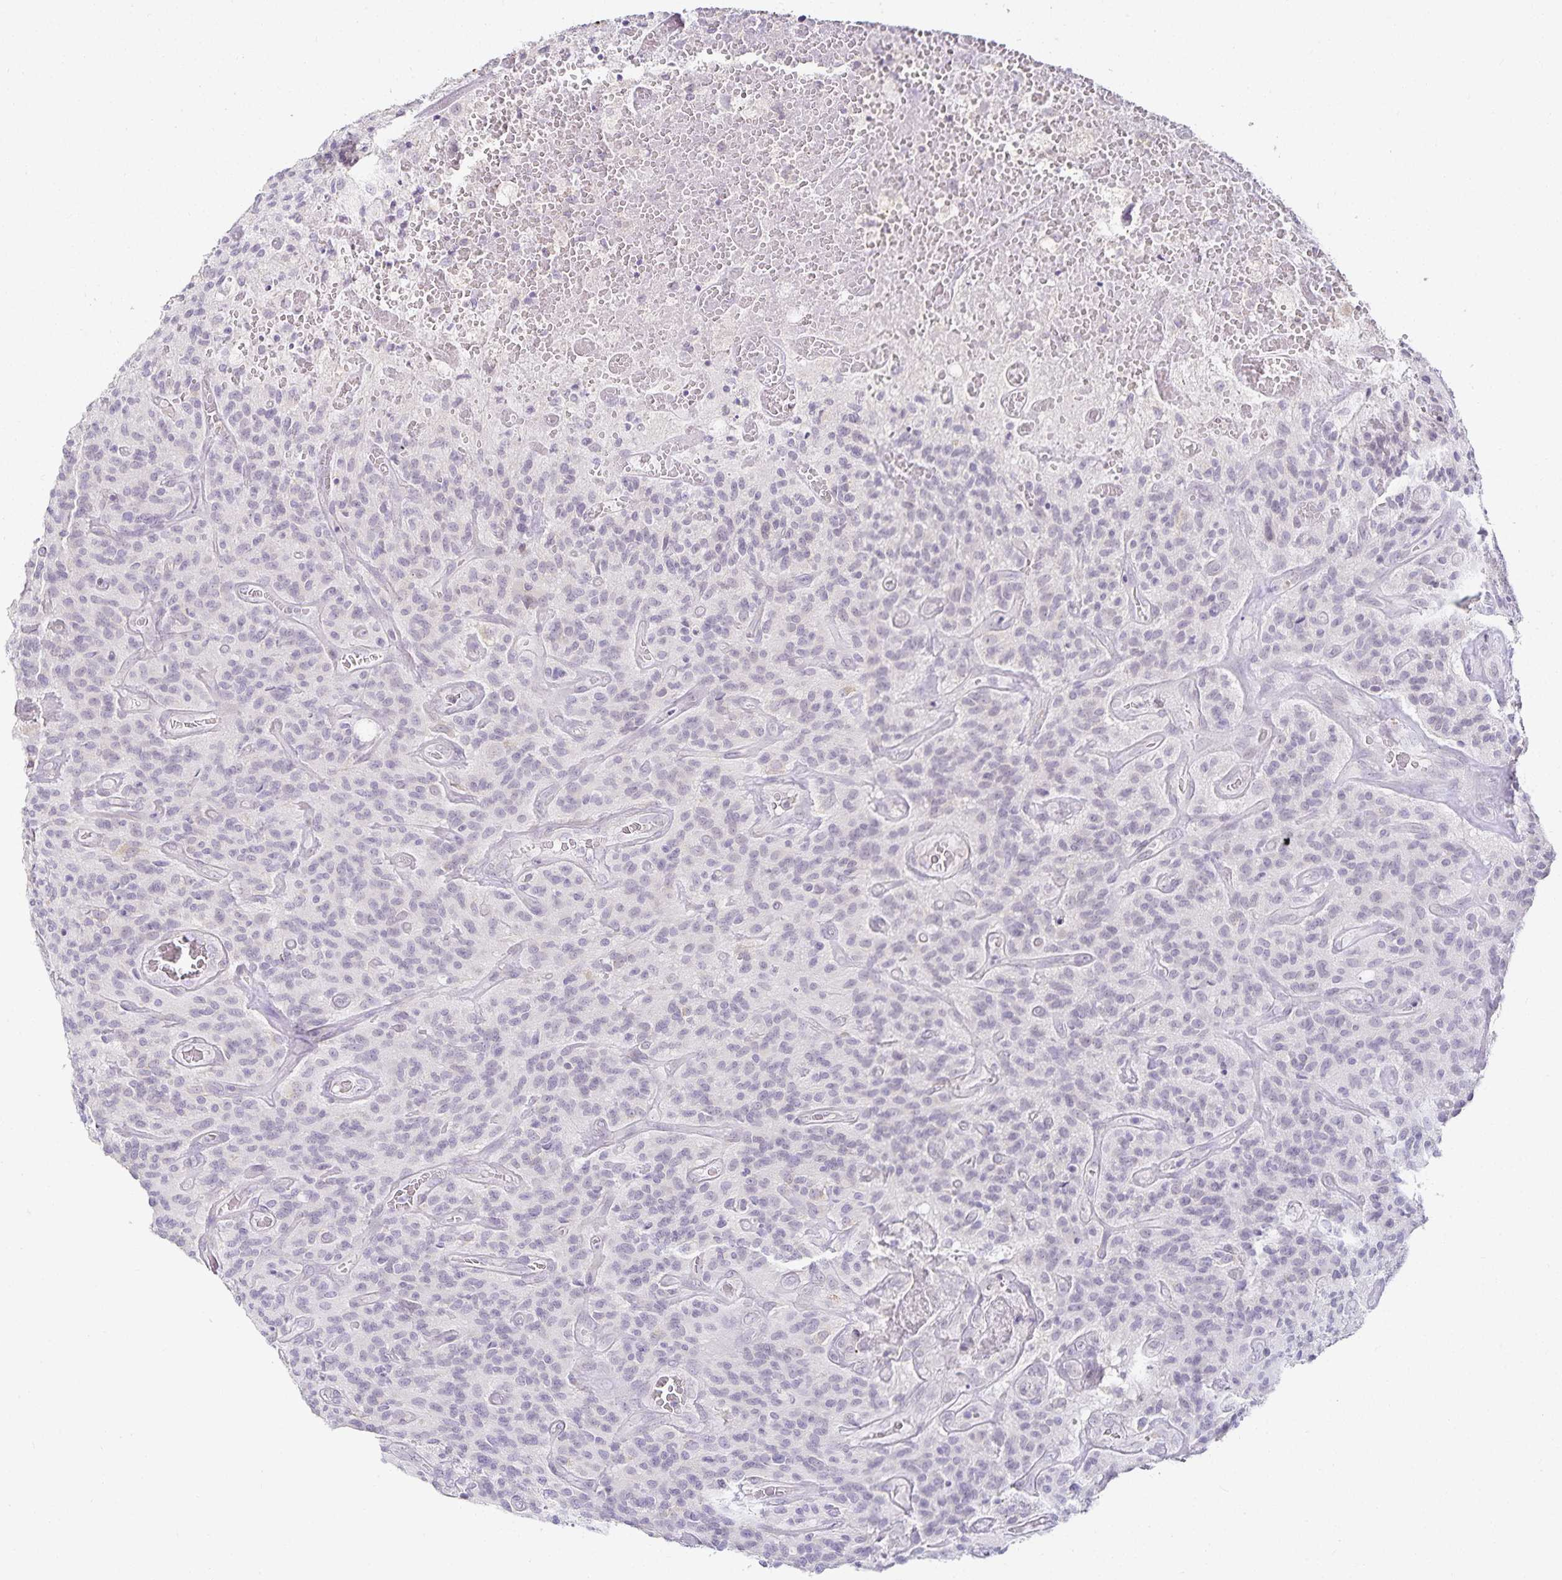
{"staining": {"intensity": "negative", "quantity": "none", "location": "none"}, "tissue": "glioma", "cell_type": "Tumor cells", "image_type": "cancer", "snomed": [{"axis": "morphology", "description": "Glioma, malignant, High grade"}, {"axis": "topography", "description": "Brain"}], "caption": "High power microscopy histopathology image of an immunohistochemistry micrograph of glioma, revealing no significant positivity in tumor cells. (Immunohistochemistry, brightfield microscopy, high magnification).", "gene": "GP2", "patient": {"sex": "male", "age": 76}}